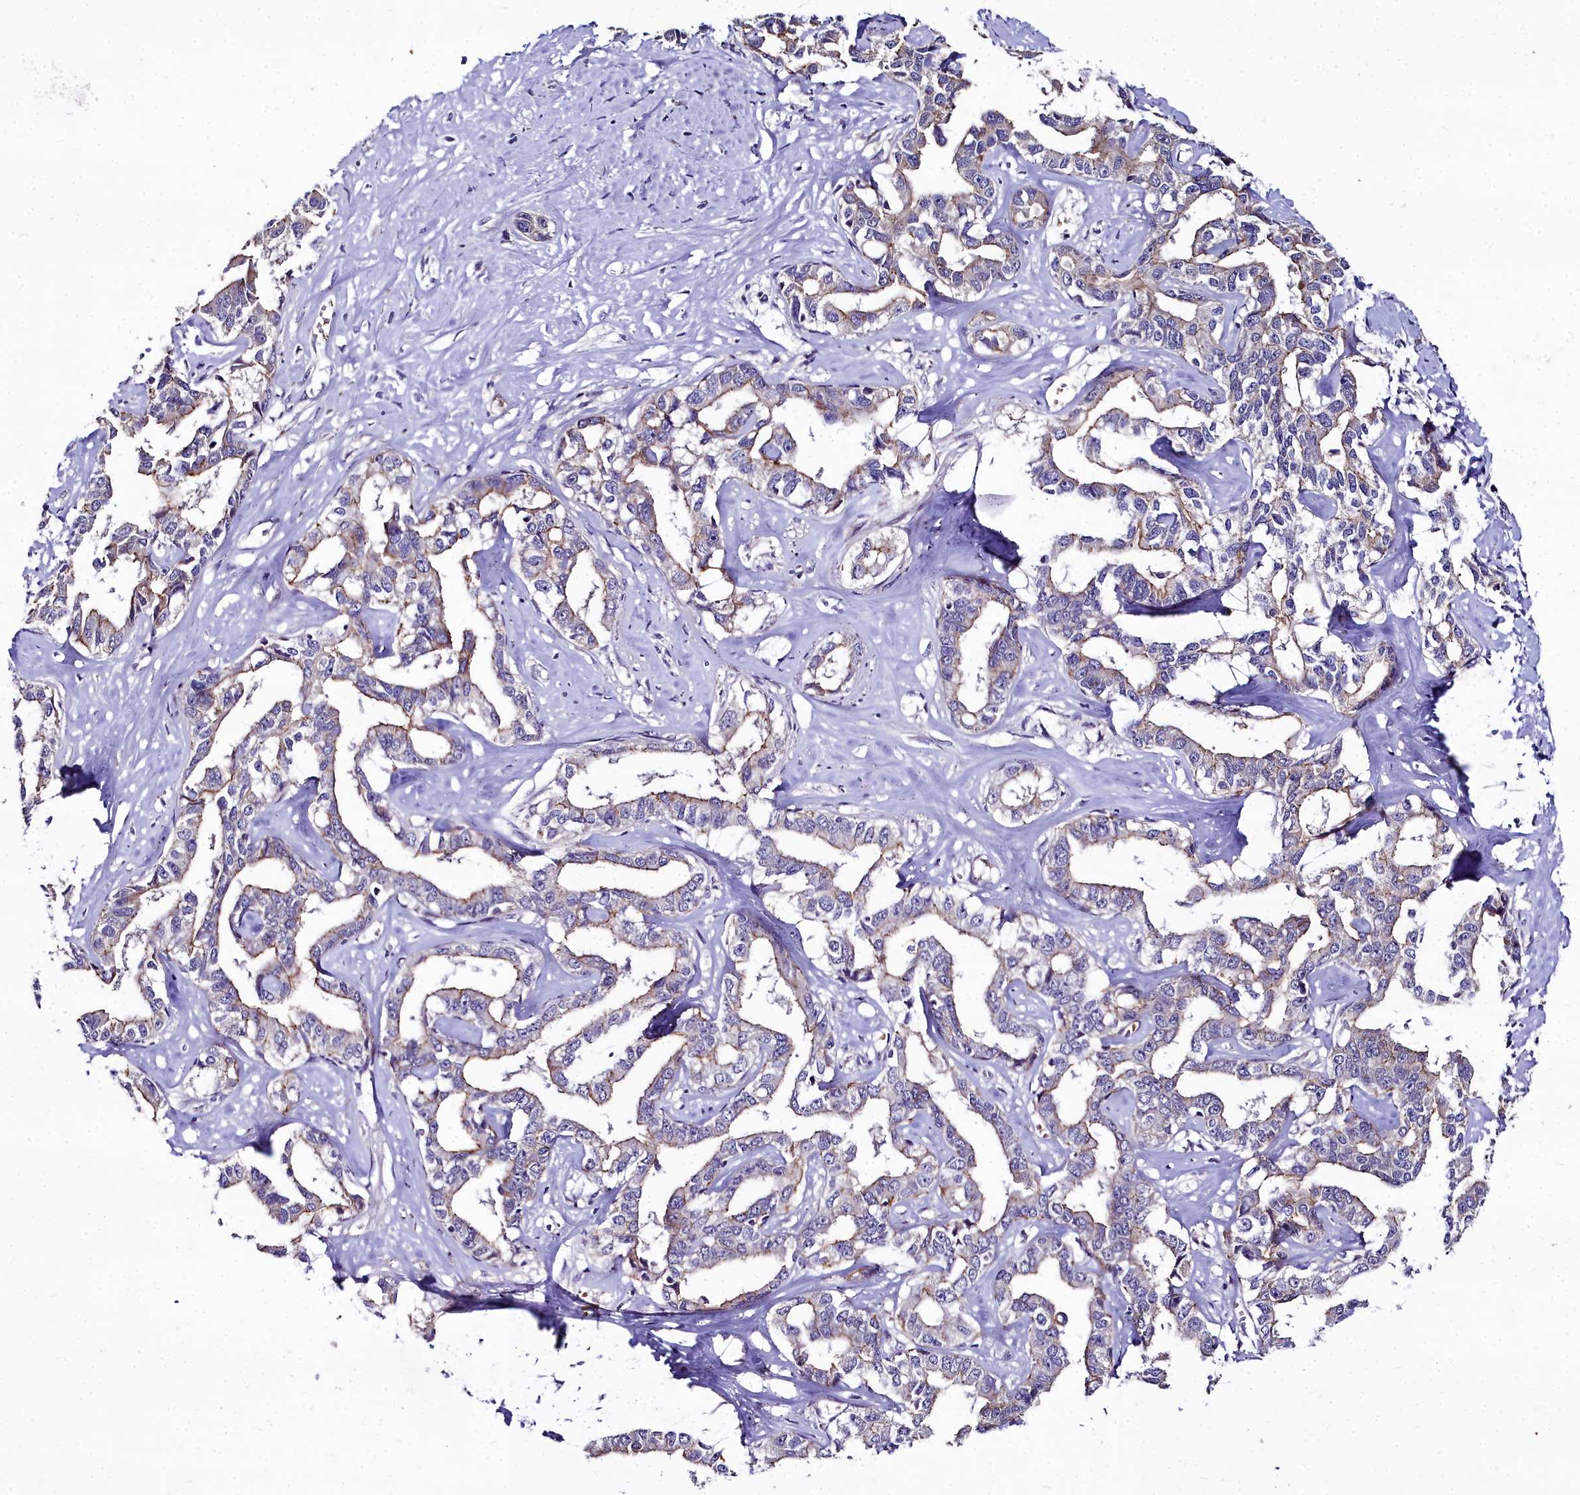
{"staining": {"intensity": "moderate", "quantity": "25%-75%", "location": "cytoplasmic/membranous"}, "tissue": "liver cancer", "cell_type": "Tumor cells", "image_type": "cancer", "snomed": [{"axis": "morphology", "description": "Cholangiocarcinoma"}, {"axis": "topography", "description": "Liver"}], "caption": "Brown immunohistochemical staining in human liver cholangiocarcinoma exhibits moderate cytoplasmic/membranous expression in approximately 25%-75% of tumor cells.", "gene": "NT5M", "patient": {"sex": "male", "age": 59}}